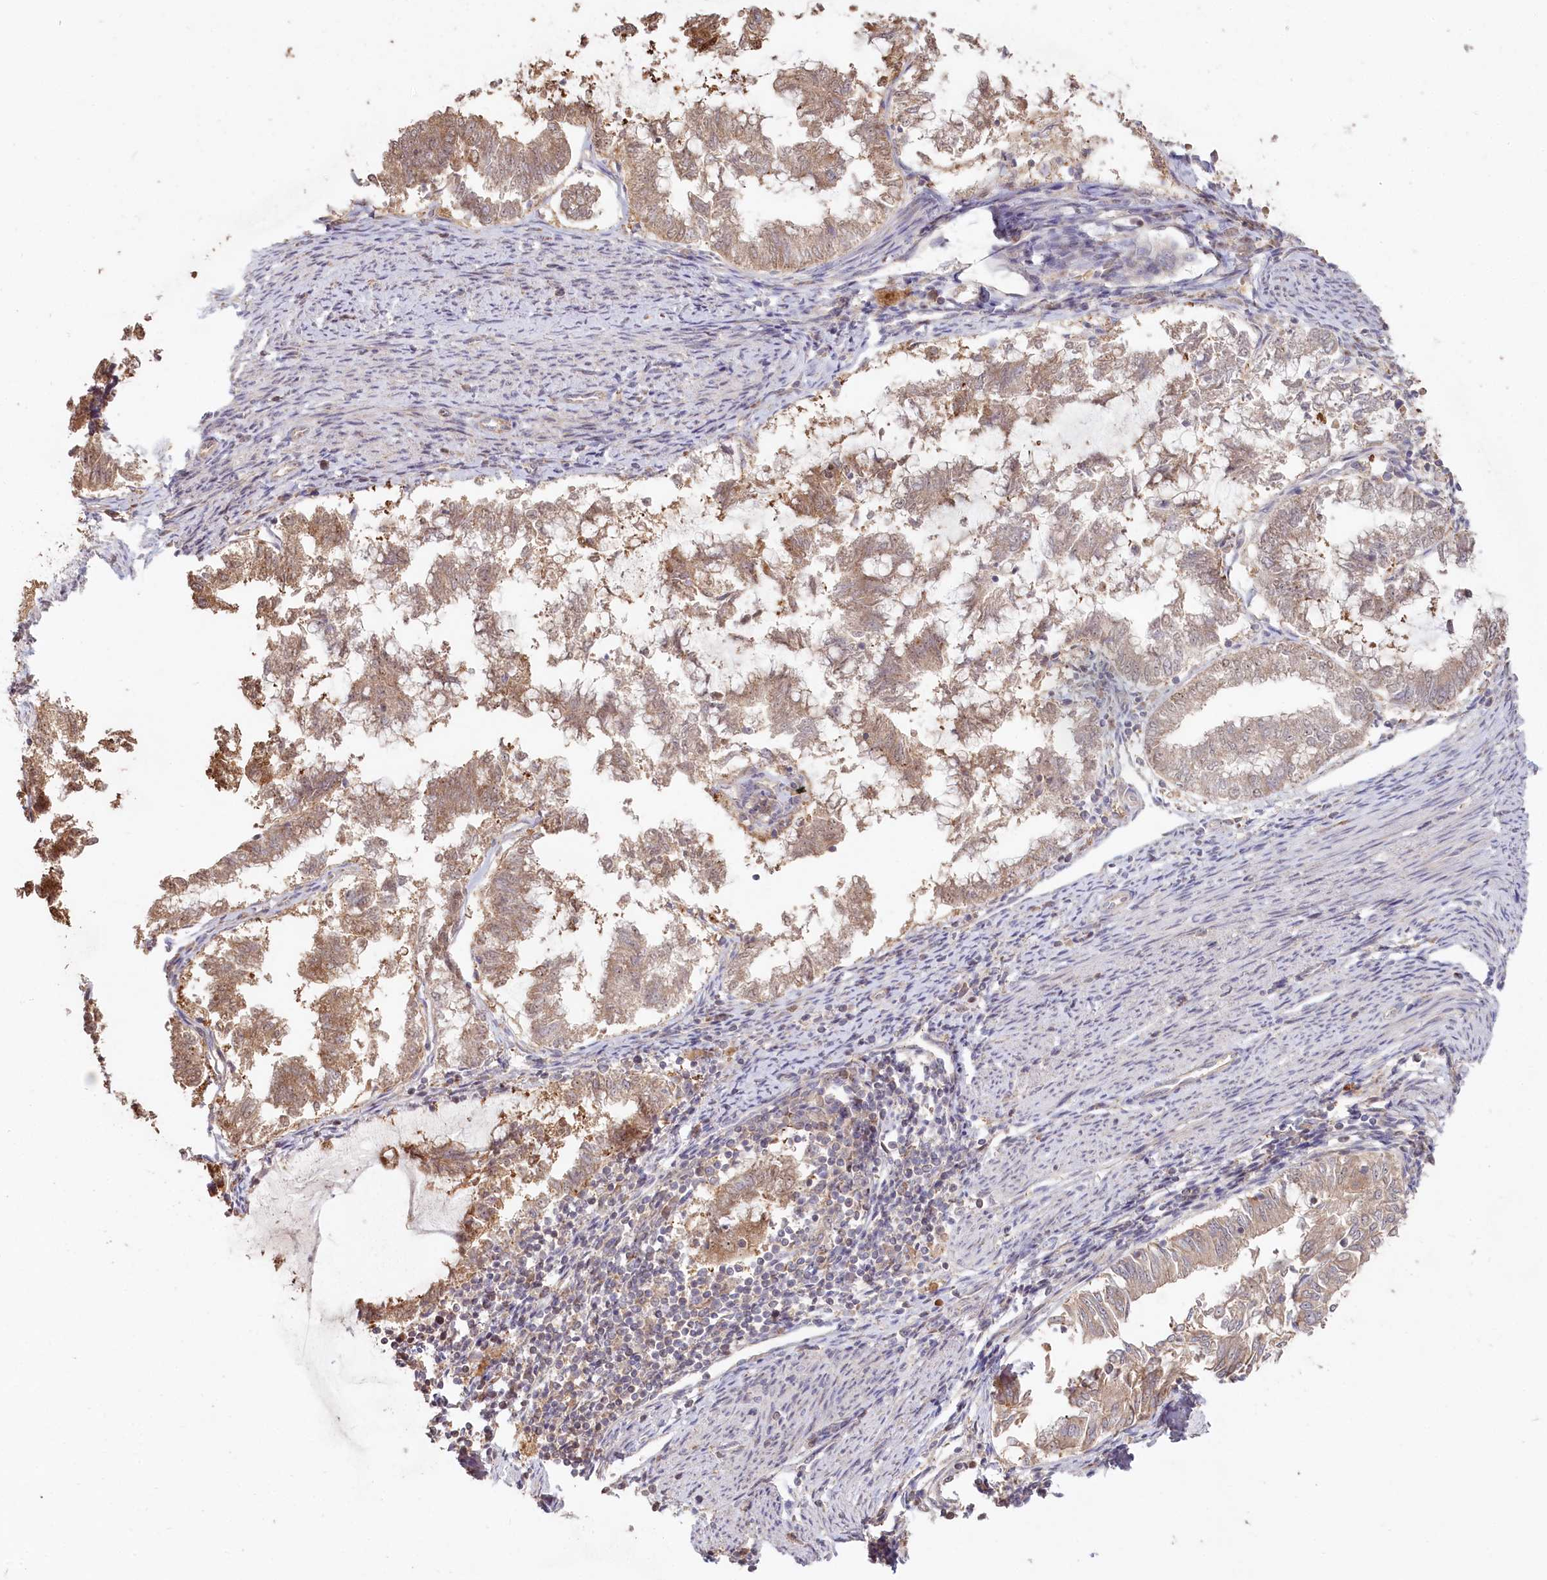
{"staining": {"intensity": "weak", "quantity": ">75%", "location": "cytoplasmic/membranous"}, "tissue": "endometrial cancer", "cell_type": "Tumor cells", "image_type": "cancer", "snomed": [{"axis": "morphology", "description": "Adenocarcinoma, NOS"}, {"axis": "topography", "description": "Endometrium"}], "caption": "IHC (DAB) staining of human endometrial adenocarcinoma demonstrates weak cytoplasmic/membranous protein staining in about >75% of tumor cells.", "gene": "HAL", "patient": {"sex": "female", "age": 79}}